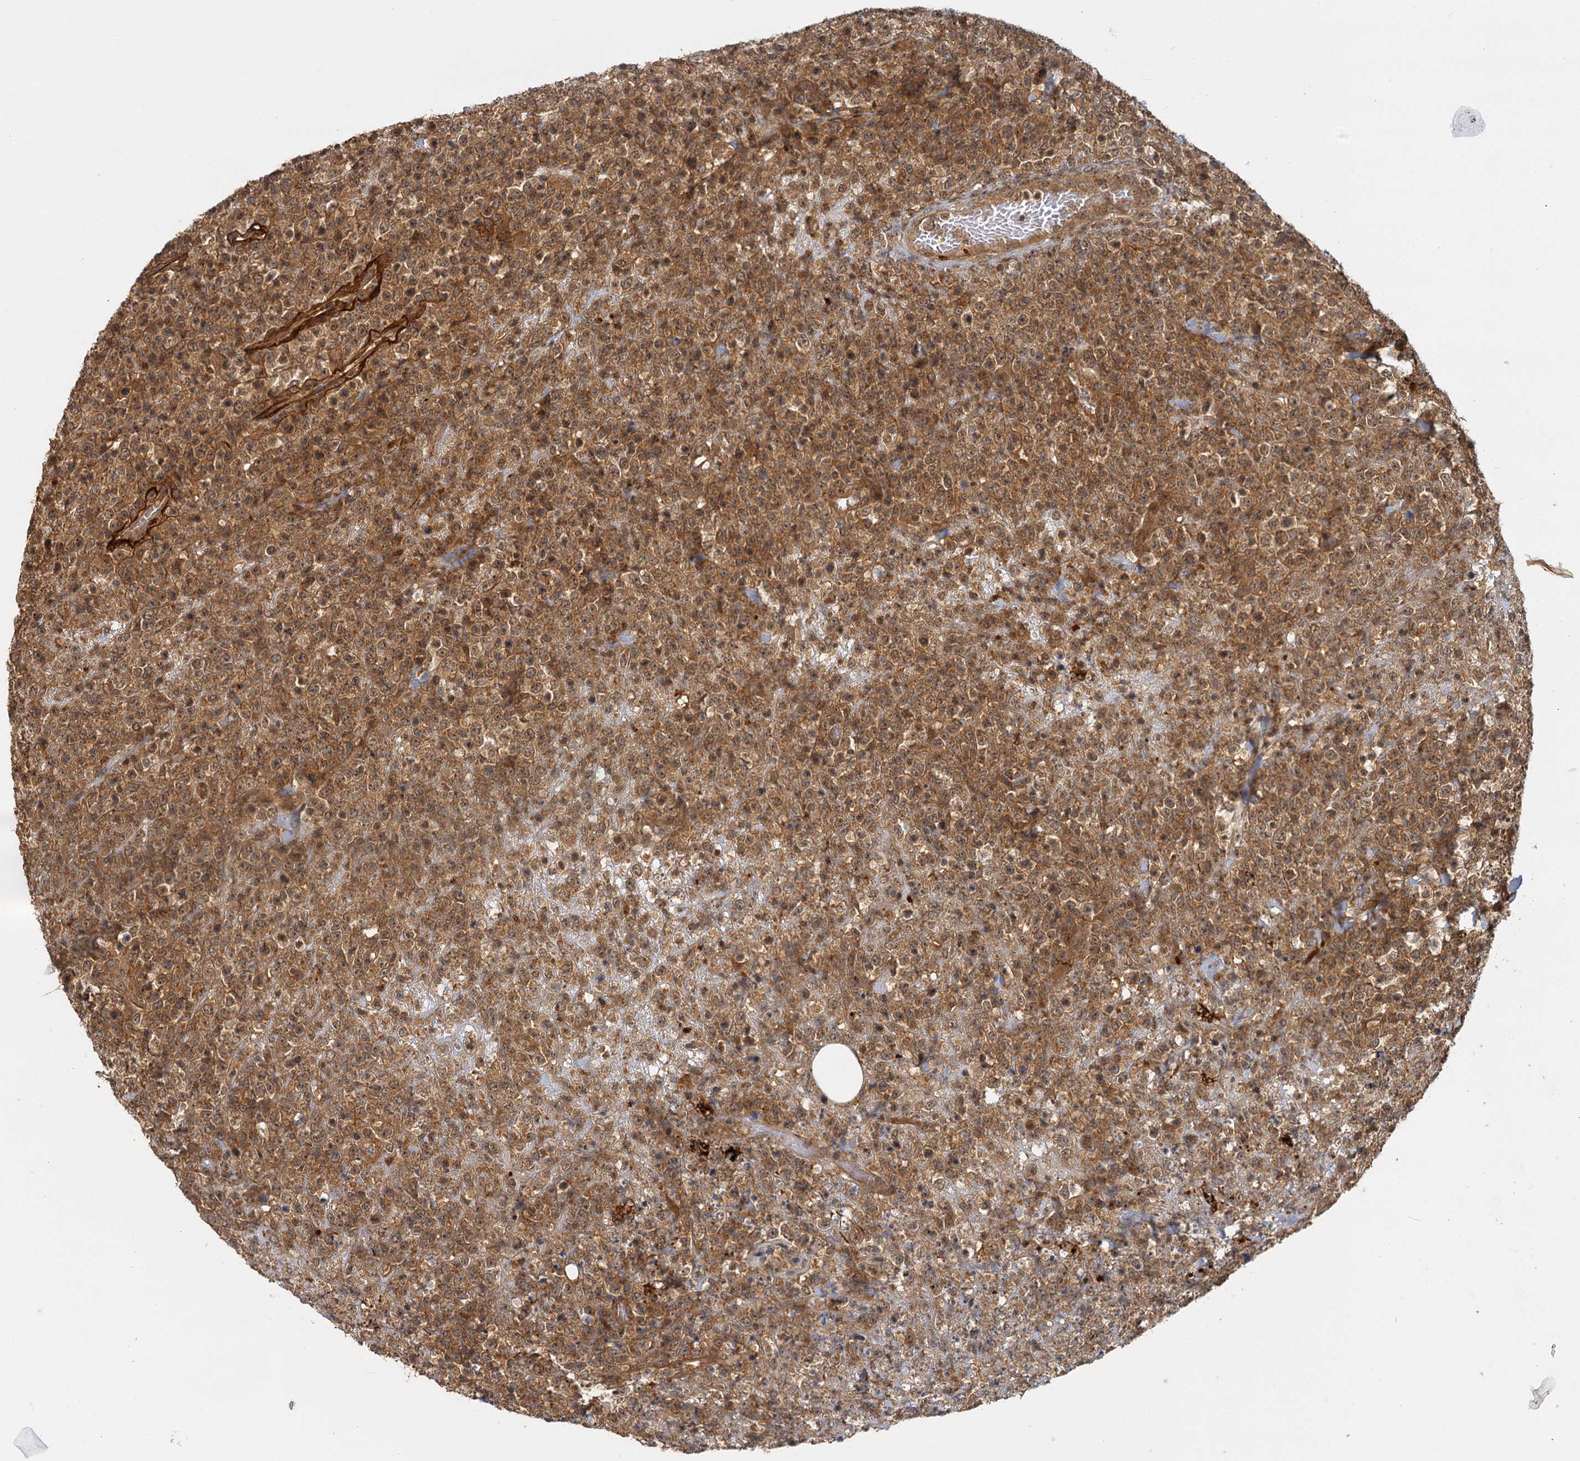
{"staining": {"intensity": "moderate", "quantity": ">75%", "location": "cytoplasmic/membranous,nuclear"}, "tissue": "lymphoma", "cell_type": "Tumor cells", "image_type": "cancer", "snomed": [{"axis": "morphology", "description": "Malignant lymphoma, non-Hodgkin's type, High grade"}, {"axis": "topography", "description": "Colon"}], "caption": "Lymphoma stained with DAB (3,3'-diaminobenzidine) immunohistochemistry (IHC) displays medium levels of moderate cytoplasmic/membranous and nuclear expression in about >75% of tumor cells.", "gene": "ZNF549", "patient": {"sex": "female", "age": 53}}